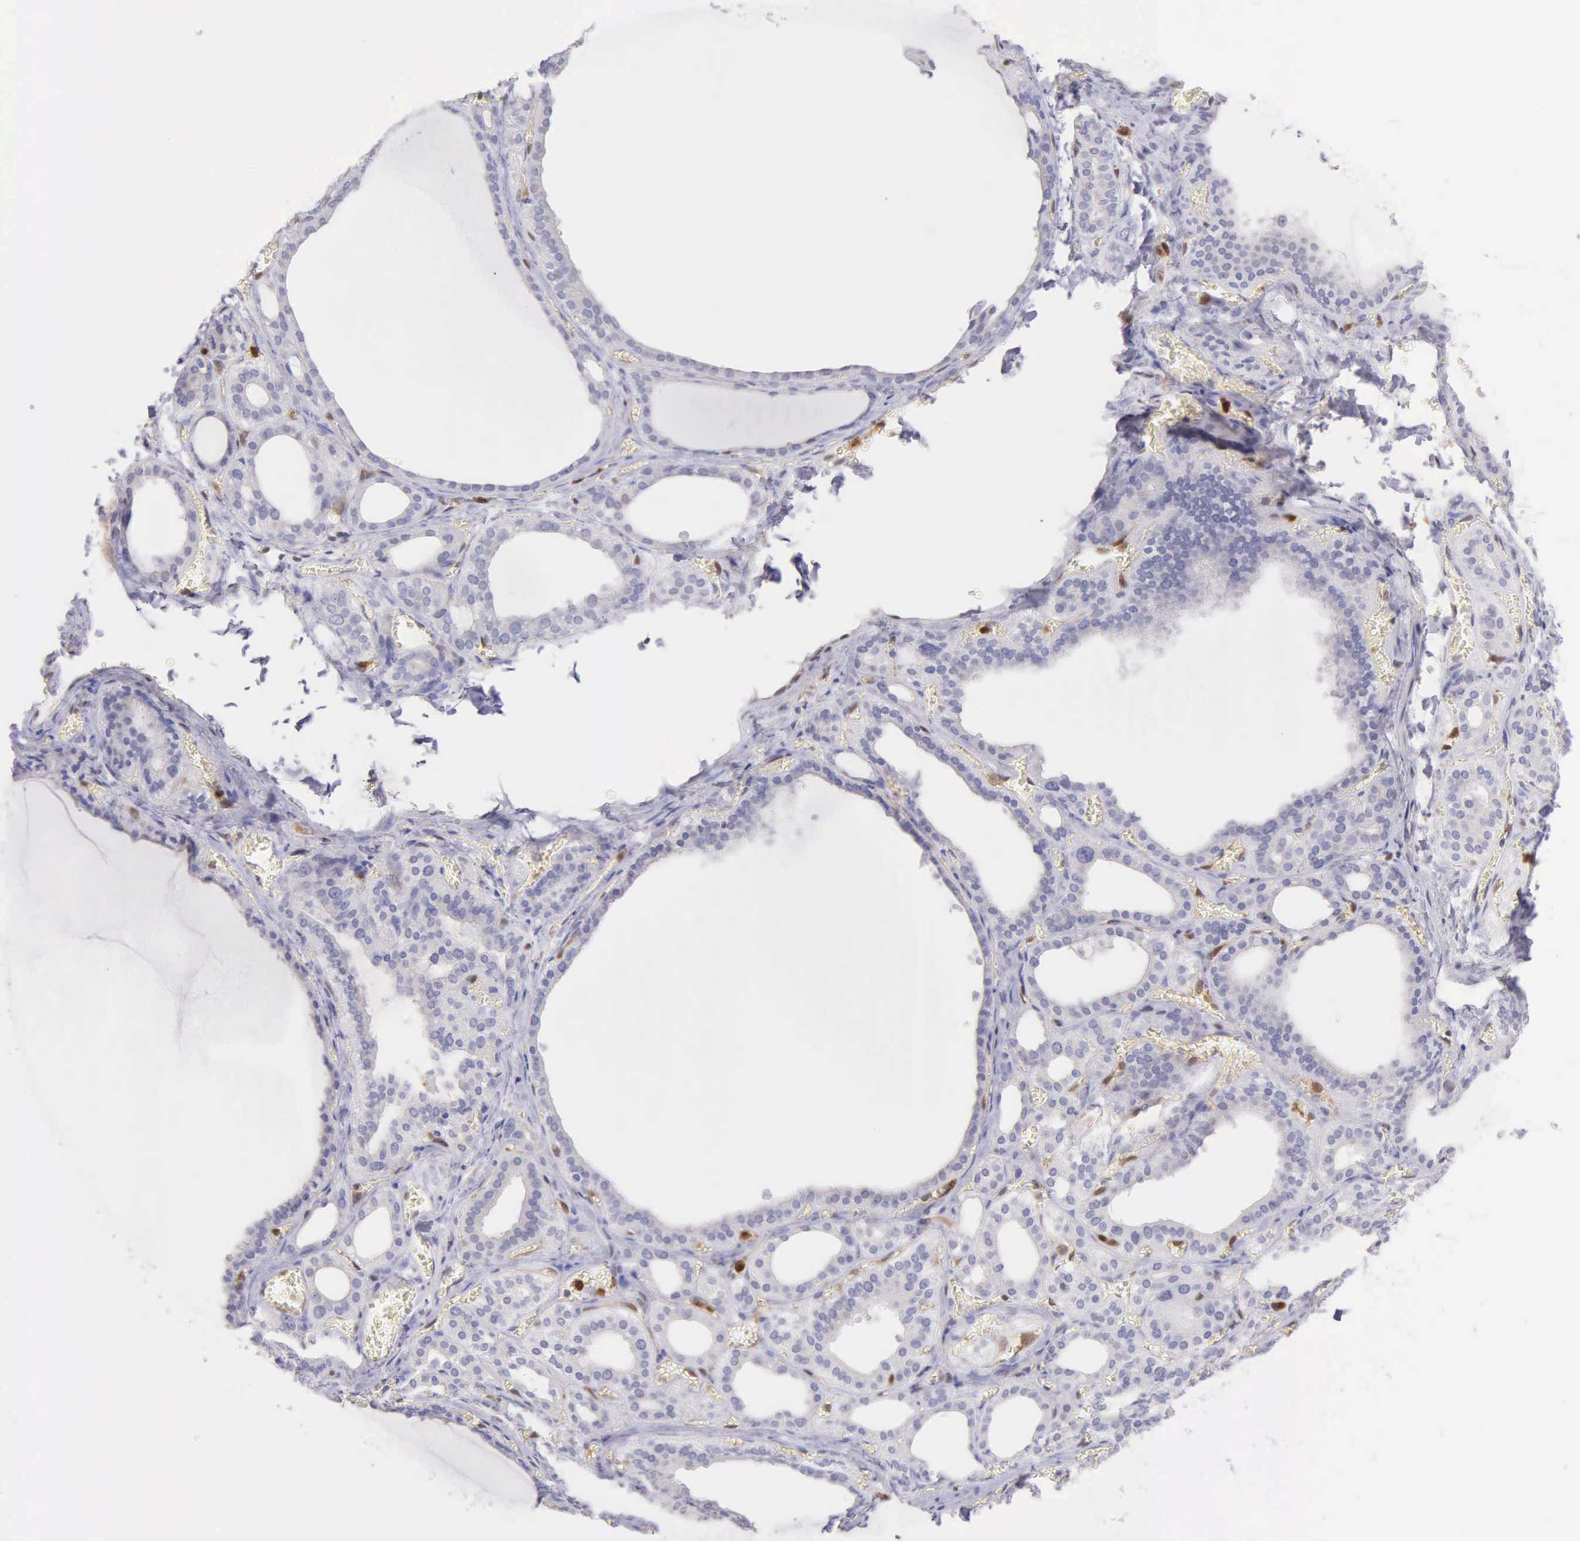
{"staining": {"intensity": "negative", "quantity": "none", "location": "none"}, "tissue": "thyroid gland", "cell_type": "Glandular cells", "image_type": "normal", "snomed": [{"axis": "morphology", "description": "Normal tissue, NOS"}, {"axis": "topography", "description": "Thyroid gland"}], "caption": "There is no significant positivity in glandular cells of thyroid gland. (Stains: DAB immunohistochemistry (IHC) with hematoxylin counter stain, Microscopy: brightfield microscopy at high magnification).", "gene": "BID", "patient": {"sex": "female", "age": 55}}